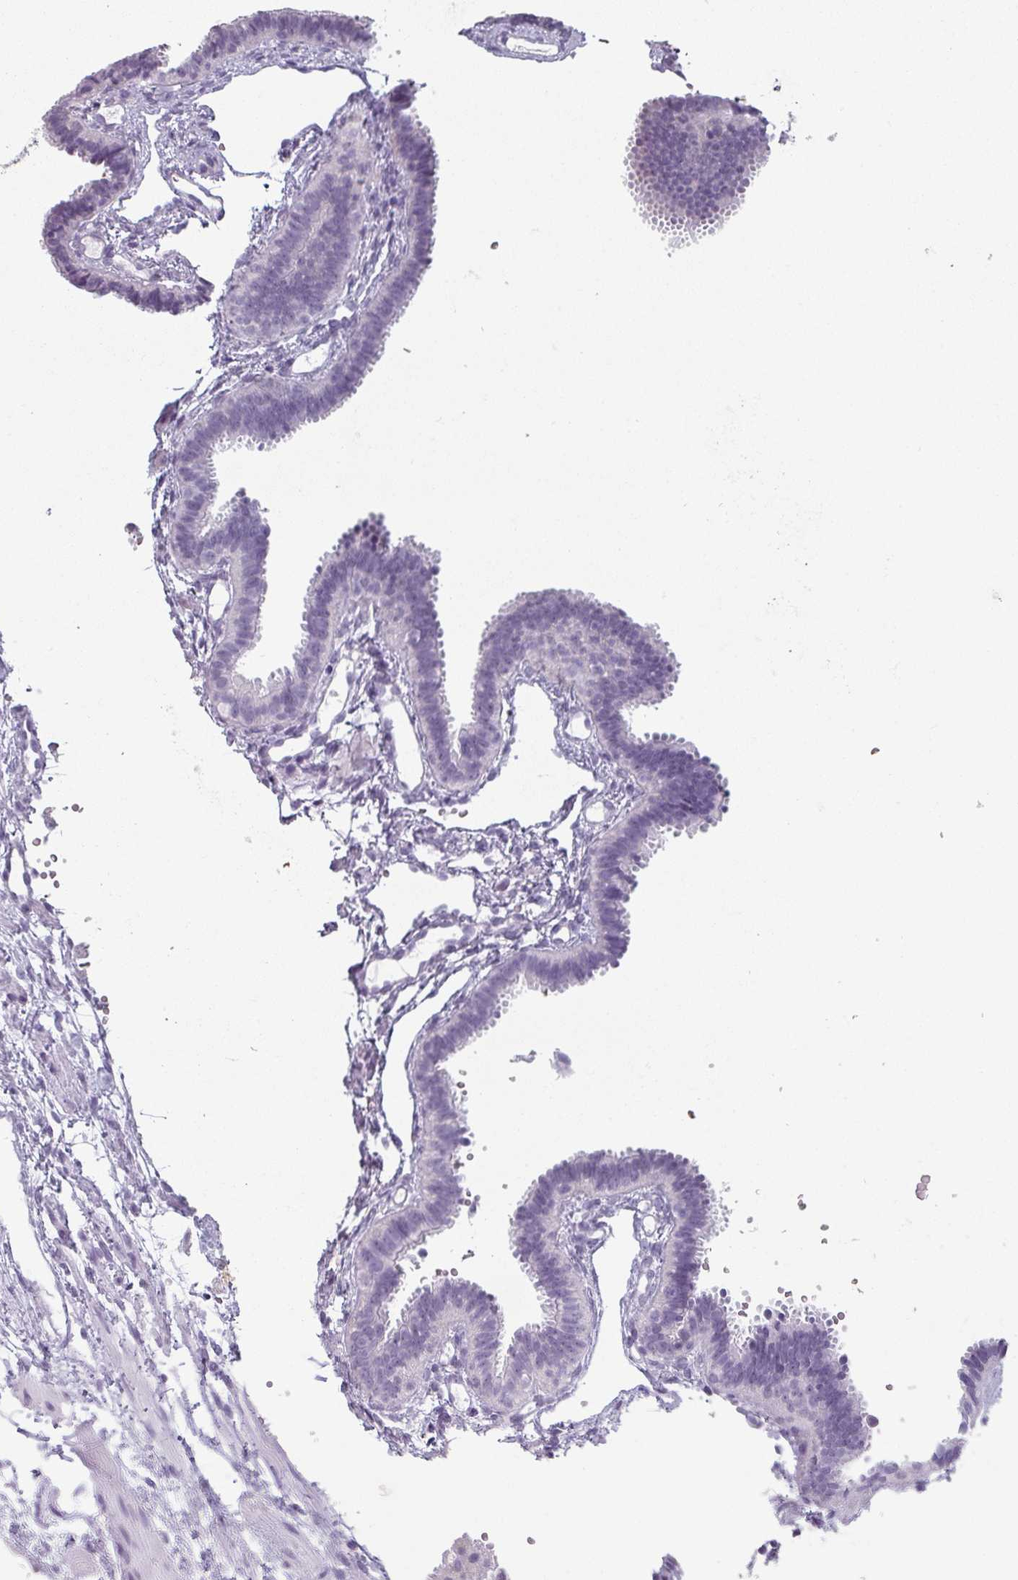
{"staining": {"intensity": "negative", "quantity": "none", "location": "none"}, "tissue": "fallopian tube", "cell_type": "Glandular cells", "image_type": "normal", "snomed": [{"axis": "morphology", "description": "Normal tissue, NOS"}, {"axis": "topography", "description": "Fallopian tube"}], "caption": "A high-resolution photomicrograph shows IHC staining of unremarkable fallopian tube, which demonstrates no significant positivity in glandular cells.", "gene": "SLC35G2", "patient": {"sex": "female", "age": 37}}